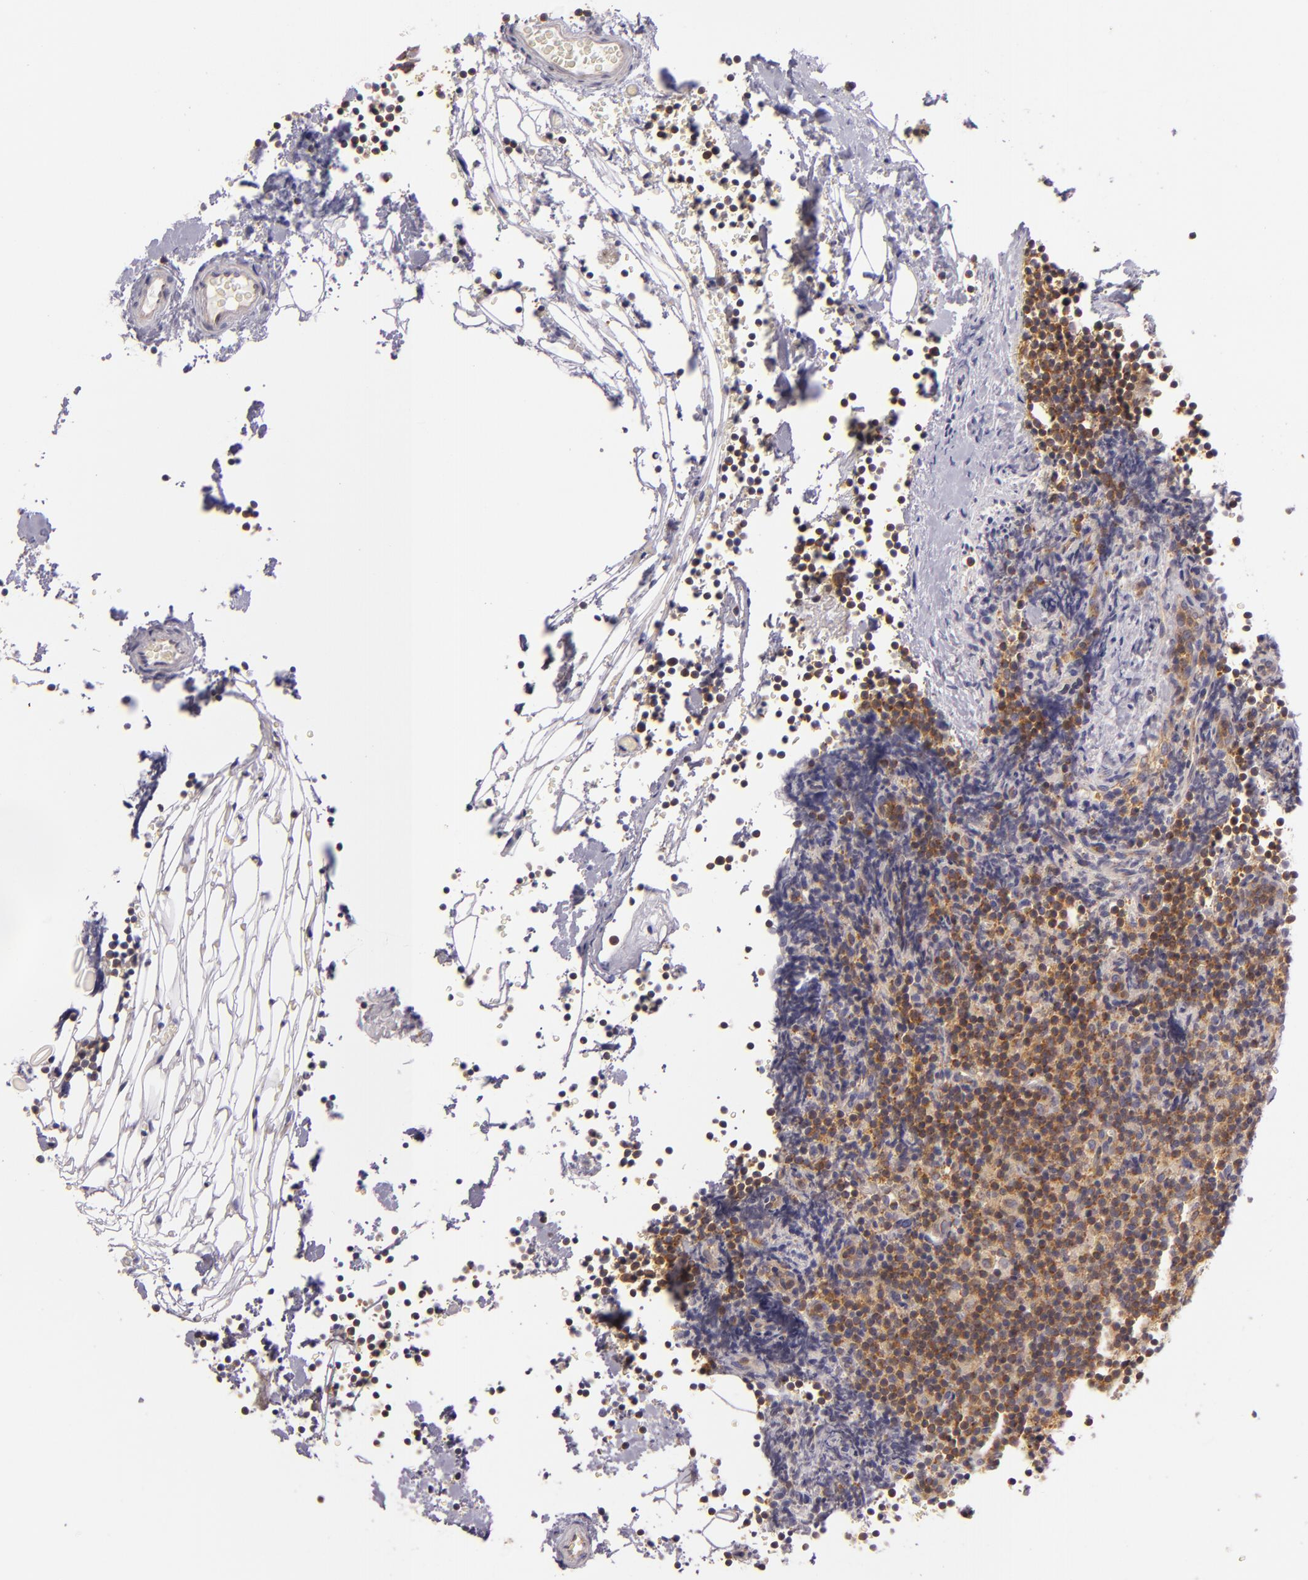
{"staining": {"intensity": "moderate", "quantity": "25%-75%", "location": "cytoplasmic/membranous"}, "tissue": "lymphoma", "cell_type": "Tumor cells", "image_type": "cancer", "snomed": [{"axis": "morphology", "description": "Malignant lymphoma, non-Hodgkin's type, High grade"}, {"axis": "topography", "description": "Lymph node"}], "caption": "DAB immunohistochemical staining of high-grade malignant lymphoma, non-Hodgkin's type exhibits moderate cytoplasmic/membranous protein expression in approximately 25%-75% of tumor cells.", "gene": "UPF3B", "patient": {"sex": "female", "age": 58}}